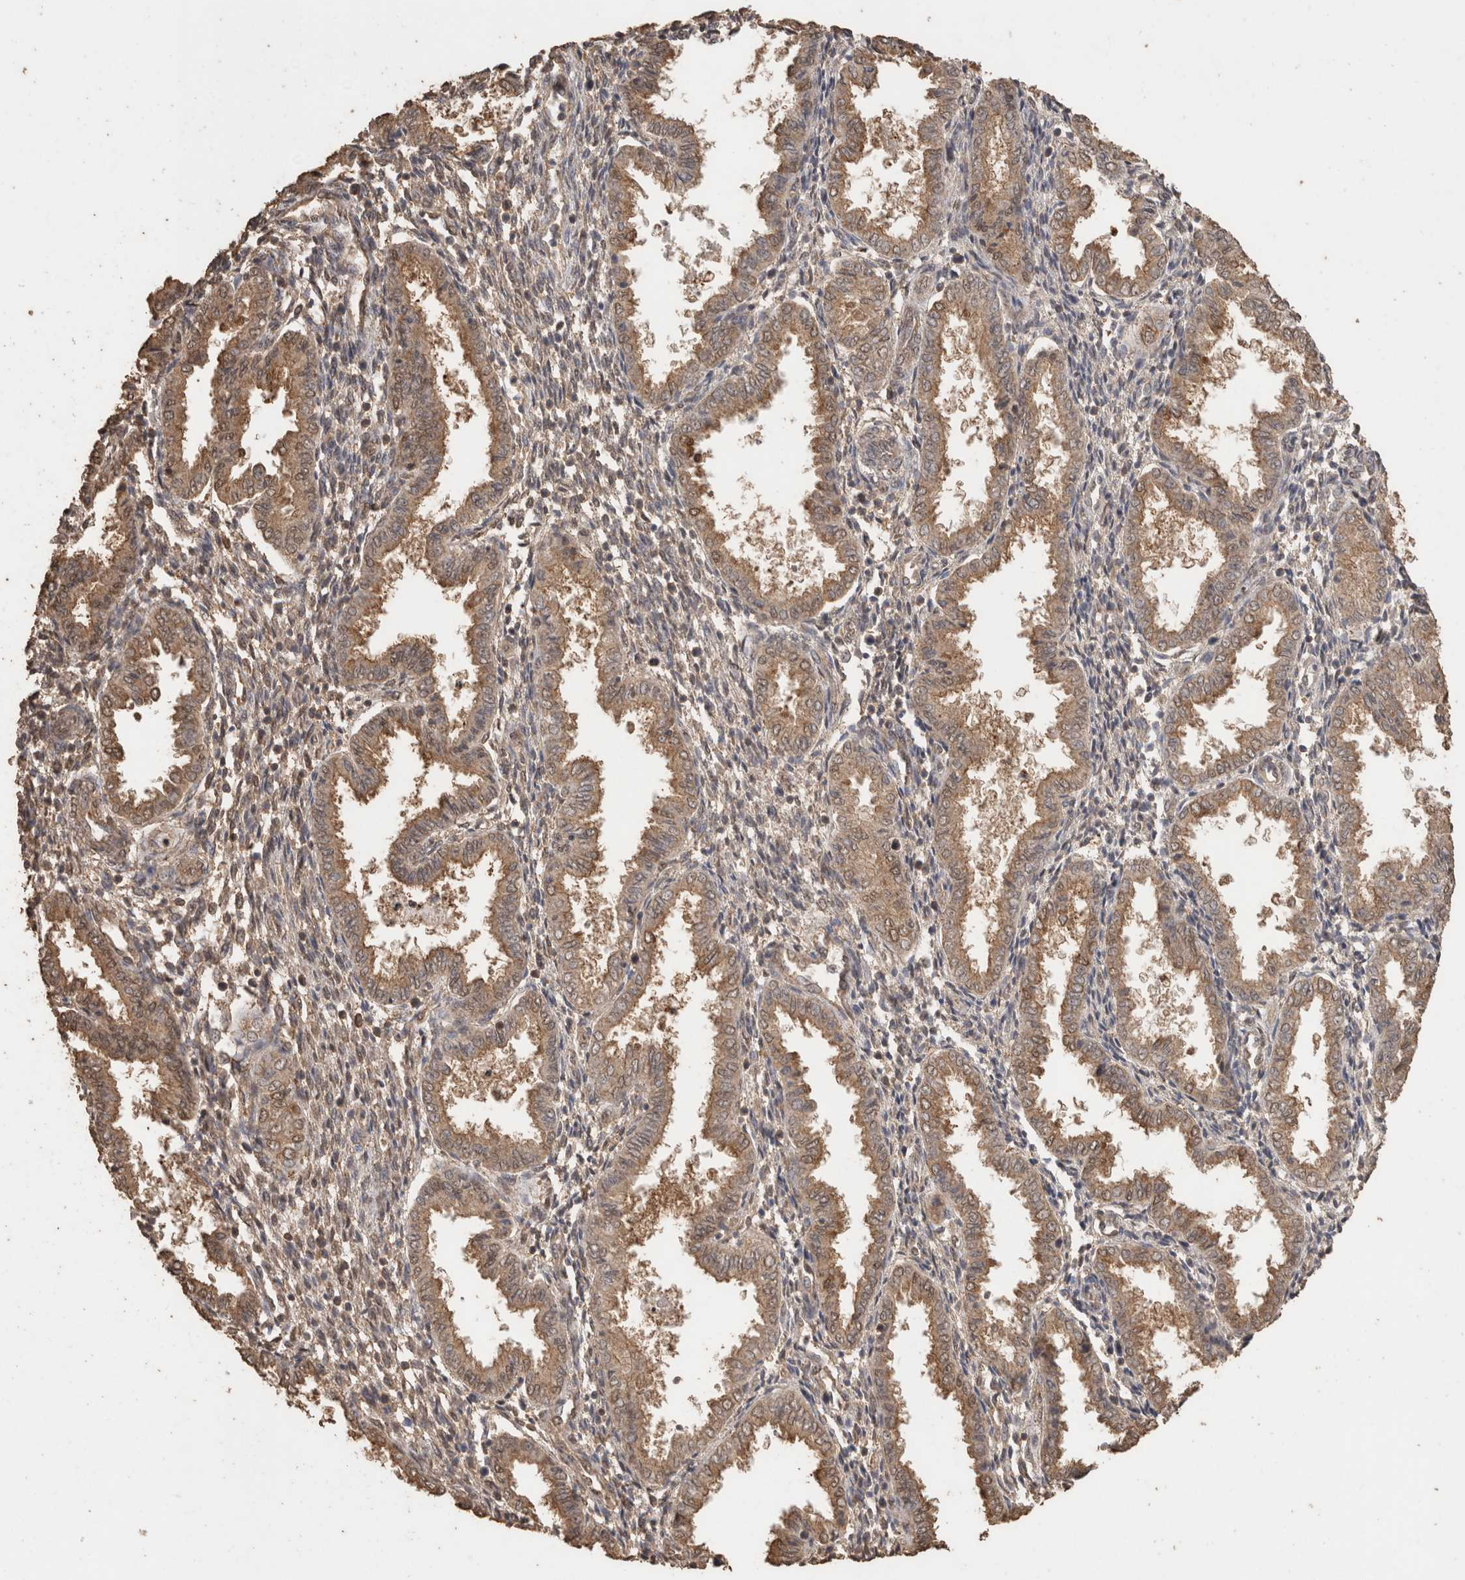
{"staining": {"intensity": "negative", "quantity": "none", "location": "none"}, "tissue": "endometrium", "cell_type": "Cells in endometrial stroma", "image_type": "normal", "snomed": [{"axis": "morphology", "description": "Normal tissue, NOS"}, {"axis": "topography", "description": "Endometrium"}], "caption": "High power microscopy micrograph of an immunohistochemistry image of normal endometrium, revealing no significant staining in cells in endometrial stroma. The staining was performed using DAB to visualize the protein expression in brown, while the nuclei were stained in blue with hematoxylin (Magnification: 20x).", "gene": "CX3CL1", "patient": {"sex": "female", "age": 33}}